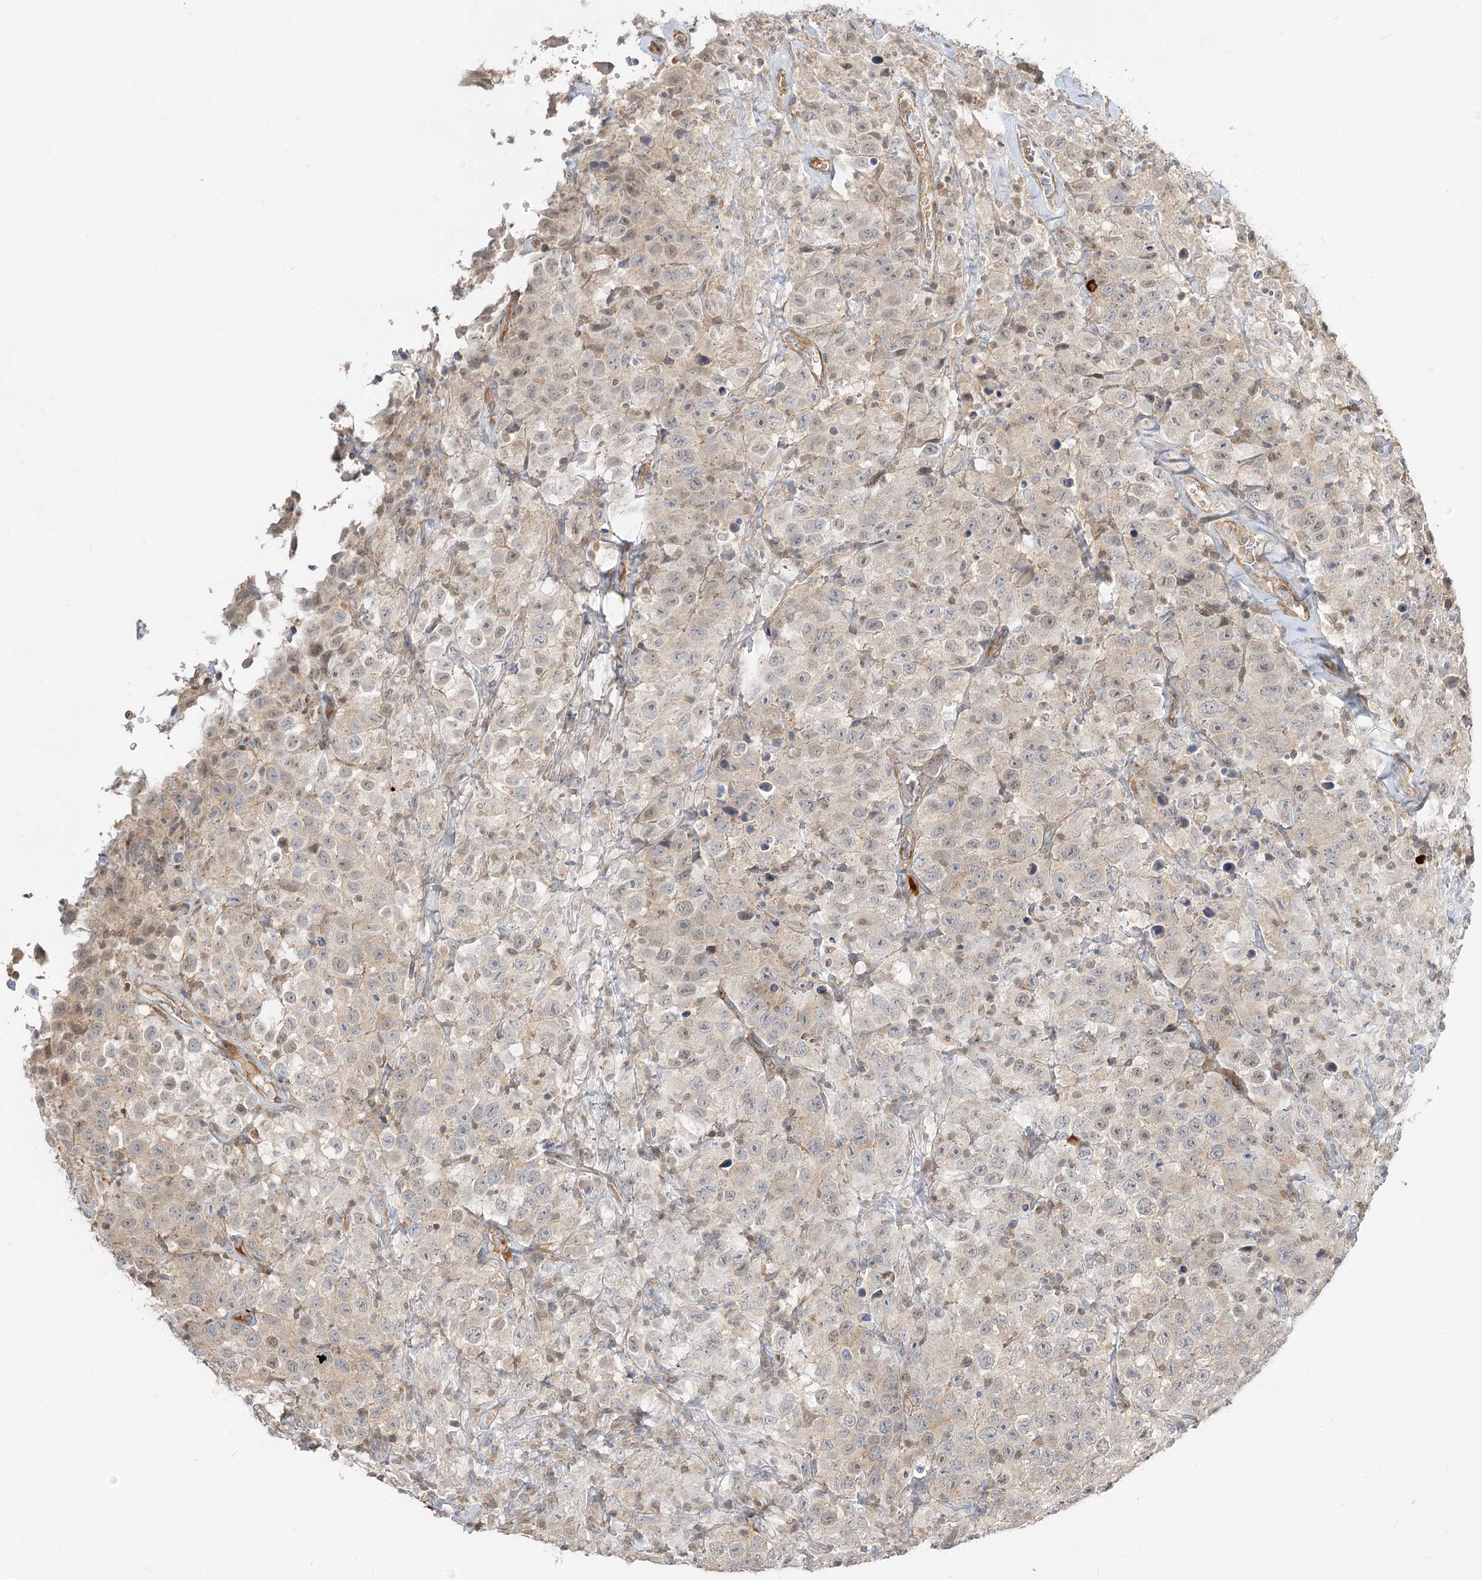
{"staining": {"intensity": "negative", "quantity": "none", "location": "none"}, "tissue": "testis cancer", "cell_type": "Tumor cells", "image_type": "cancer", "snomed": [{"axis": "morphology", "description": "Seminoma, NOS"}, {"axis": "topography", "description": "Testis"}], "caption": "The photomicrograph shows no significant expression in tumor cells of seminoma (testis).", "gene": "GUCY2C", "patient": {"sex": "male", "age": 41}}